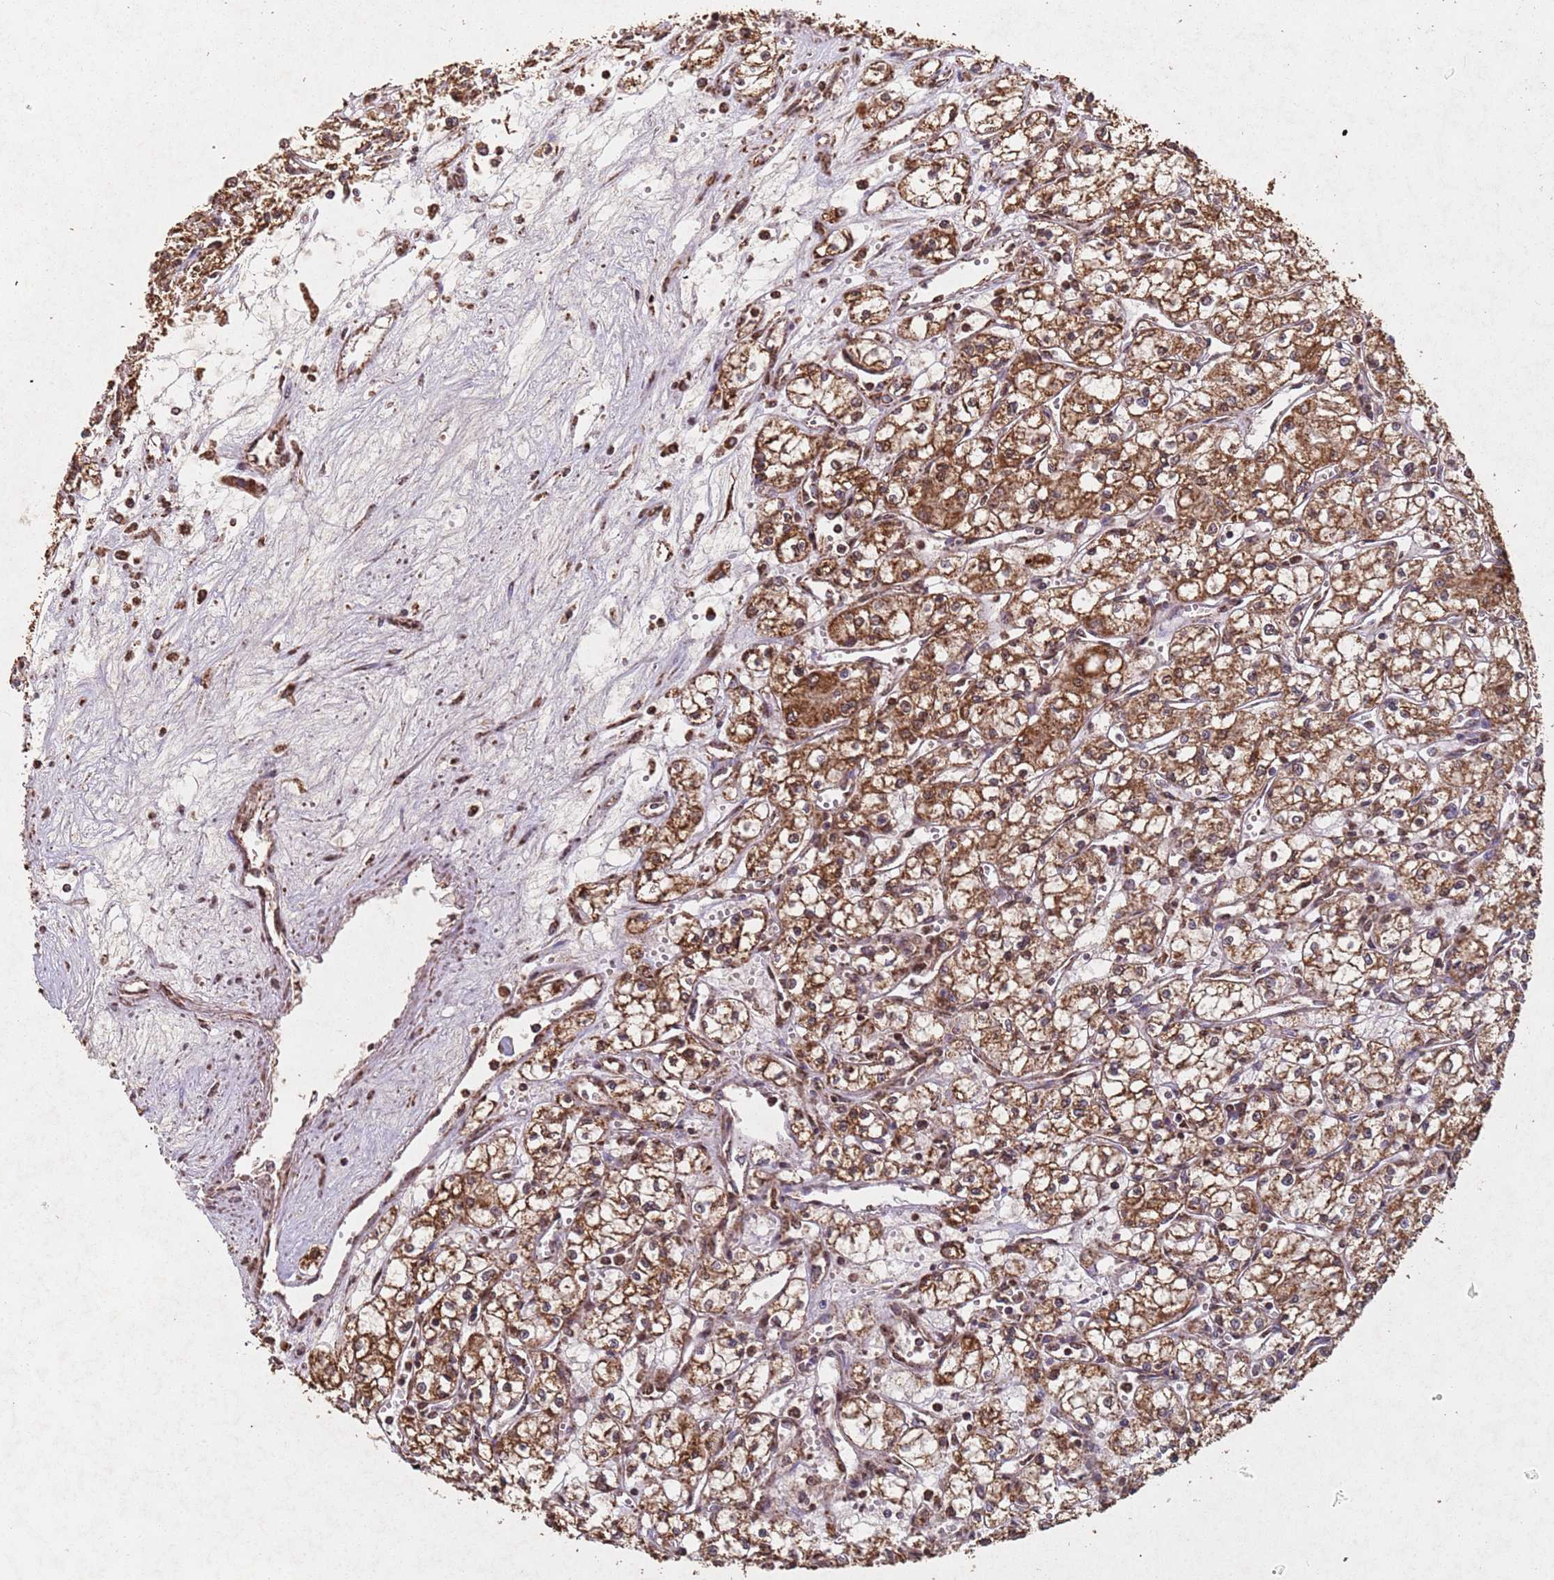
{"staining": {"intensity": "moderate", "quantity": ">75%", "location": "cytoplasmic/membranous,nuclear"}, "tissue": "renal cancer", "cell_type": "Tumor cells", "image_type": "cancer", "snomed": [{"axis": "morphology", "description": "Adenocarcinoma, NOS"}, {"axis": "topography", "description": "Kidney"}], "caption": "Brown immunohistochemical staining in human renal cancer (adenocarcinoma) displays moderate cytoplasmic/membranous and nuclear positivity in about >75% of tumor cells. (DAB (3,3'-diaminobenzidine) IHC with brightfield microscopy, high magnification).", "gene": "HDAC10", "patient": {"sex": "male", "age": 59}}